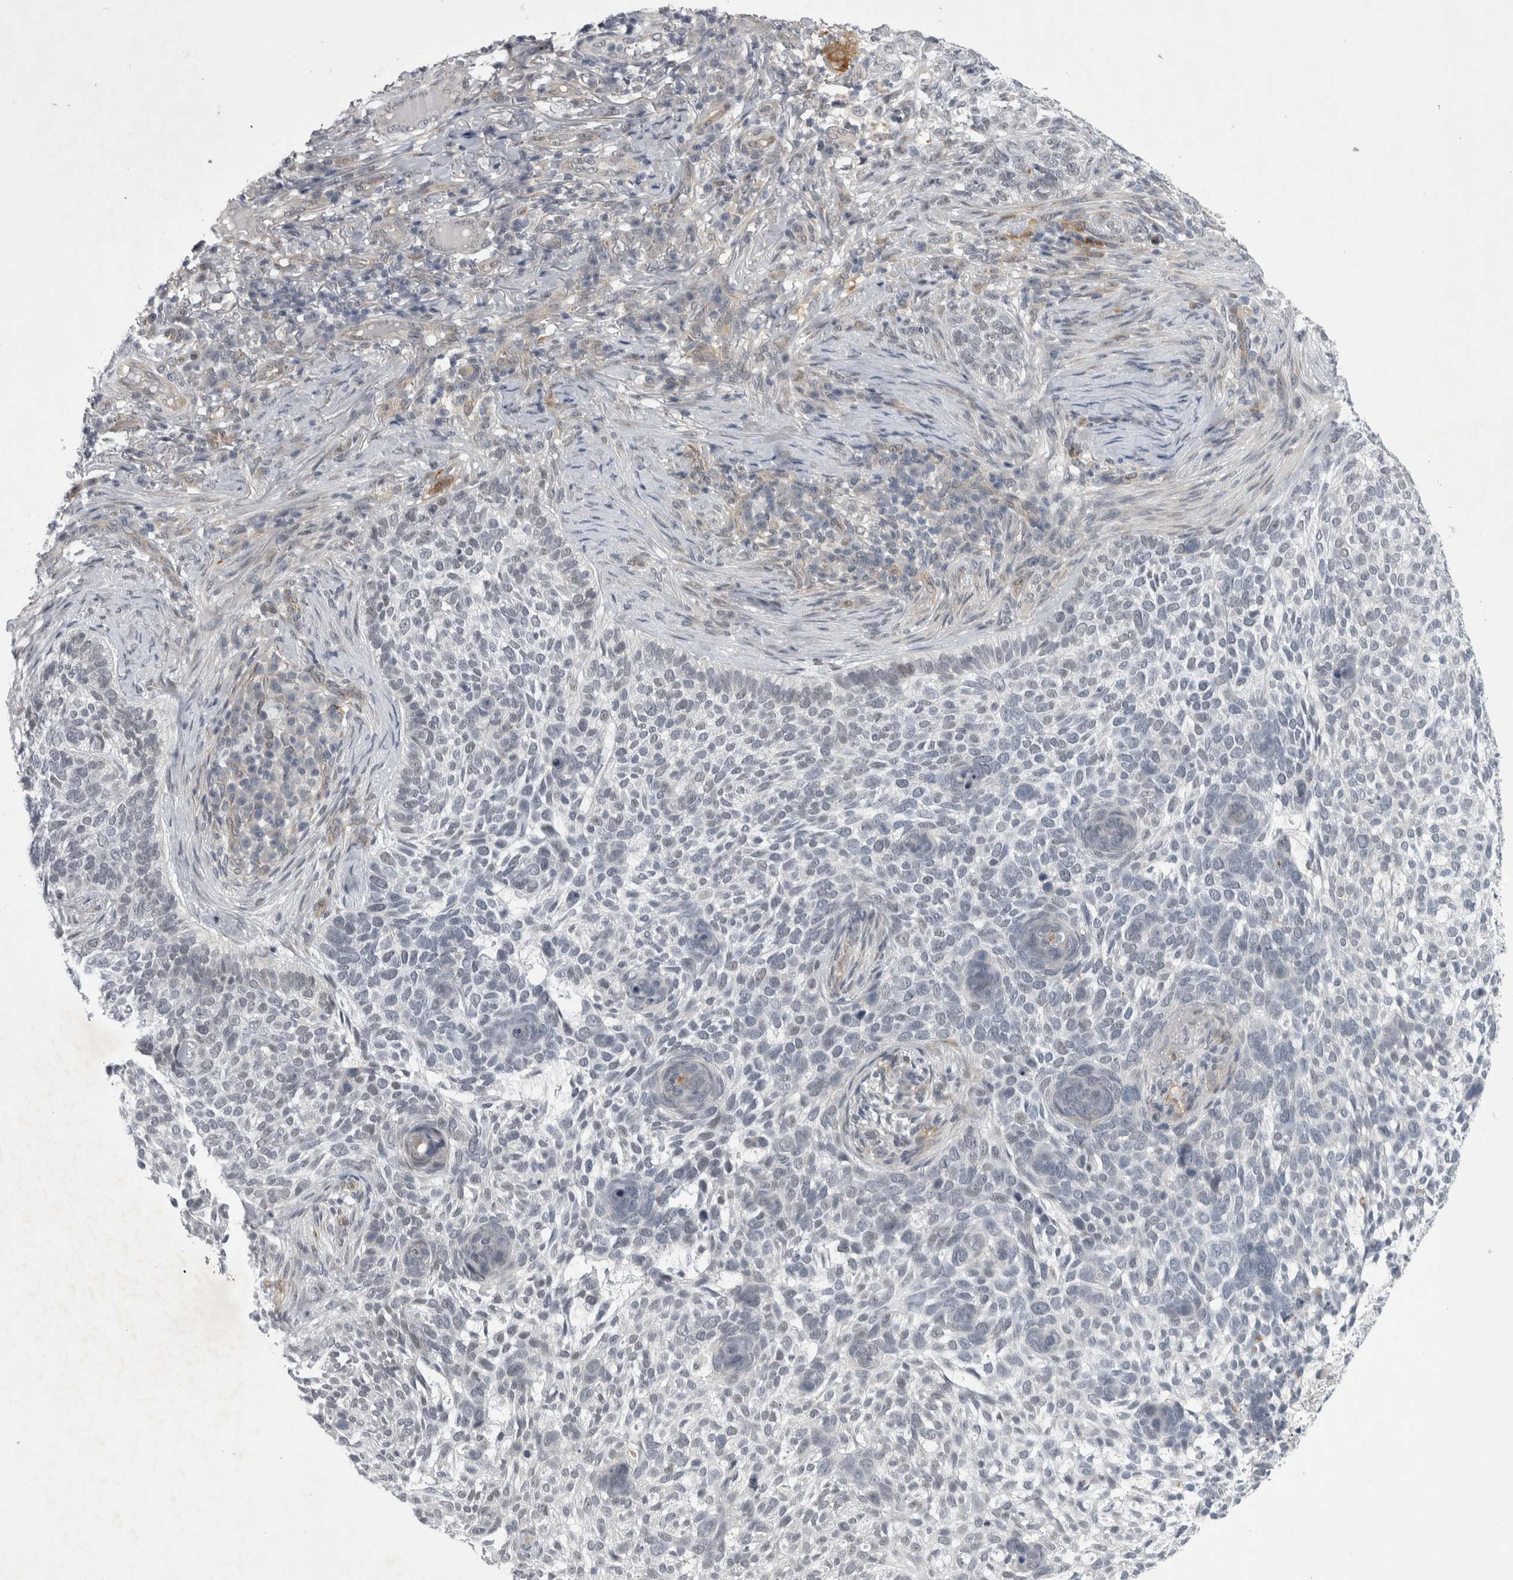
{"staining": {"intensity": "negative", "quantity": "none", "location": "none"}, "tissue": "skin cancer", "cell_type": "Tumor cells", "image_type": "cancer", "snomed": [{"axis": "morphology", "description": "Basal cell carcinoma"}, {"axis": "topography", "description": "Skin"}], "caption": "The photomicrograph shows no significant expression in tumor cells of skin cancer (basal cell carcinoma). (DAB IHC, high magnification).", "gene": "PARP11", "patient": {"sex": "female", "age": 64}}